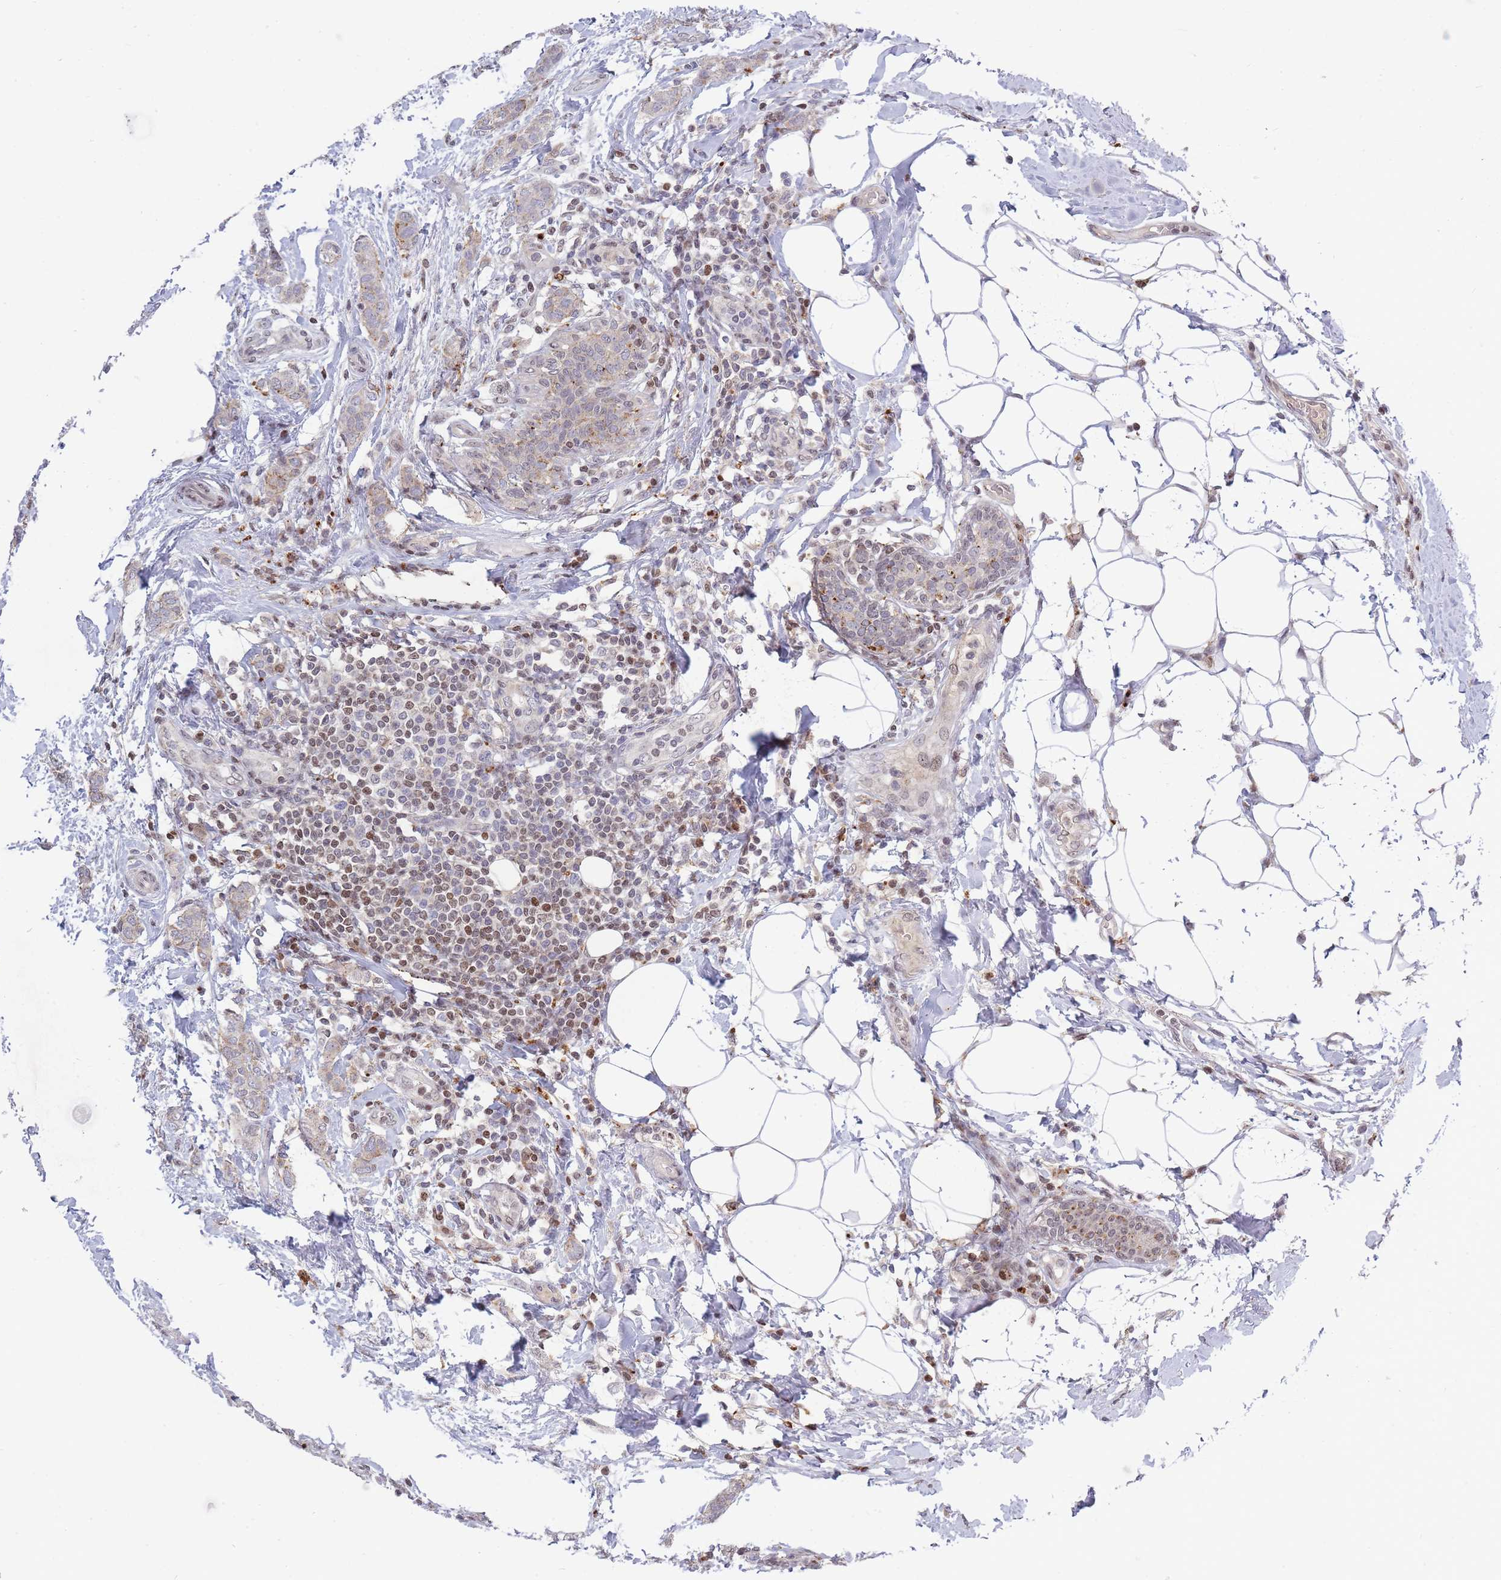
{"staining": {"intensity": "weak", "quantity": "<25%", "location": "cytoplasmic/membranous"}, "tissue": "breast cancer", "cell_type": "Tumor cells", "image_type": "cancer", "snomed": [{"axis": "morphology", "description": "Duct carcinoma"}, {"axis": "topography", "description": "Breast"}], "caption": "Intraductal carcinoma (breast) was stained to show a protein in brown. There is no significant positivity in tumor cells. (Brightfield microscopy of DAB (3,3'-diaminobenzidine) IHC at high magnification).", "gene": "TRIM61", "patient": {"sex": "female", "age": 72}}